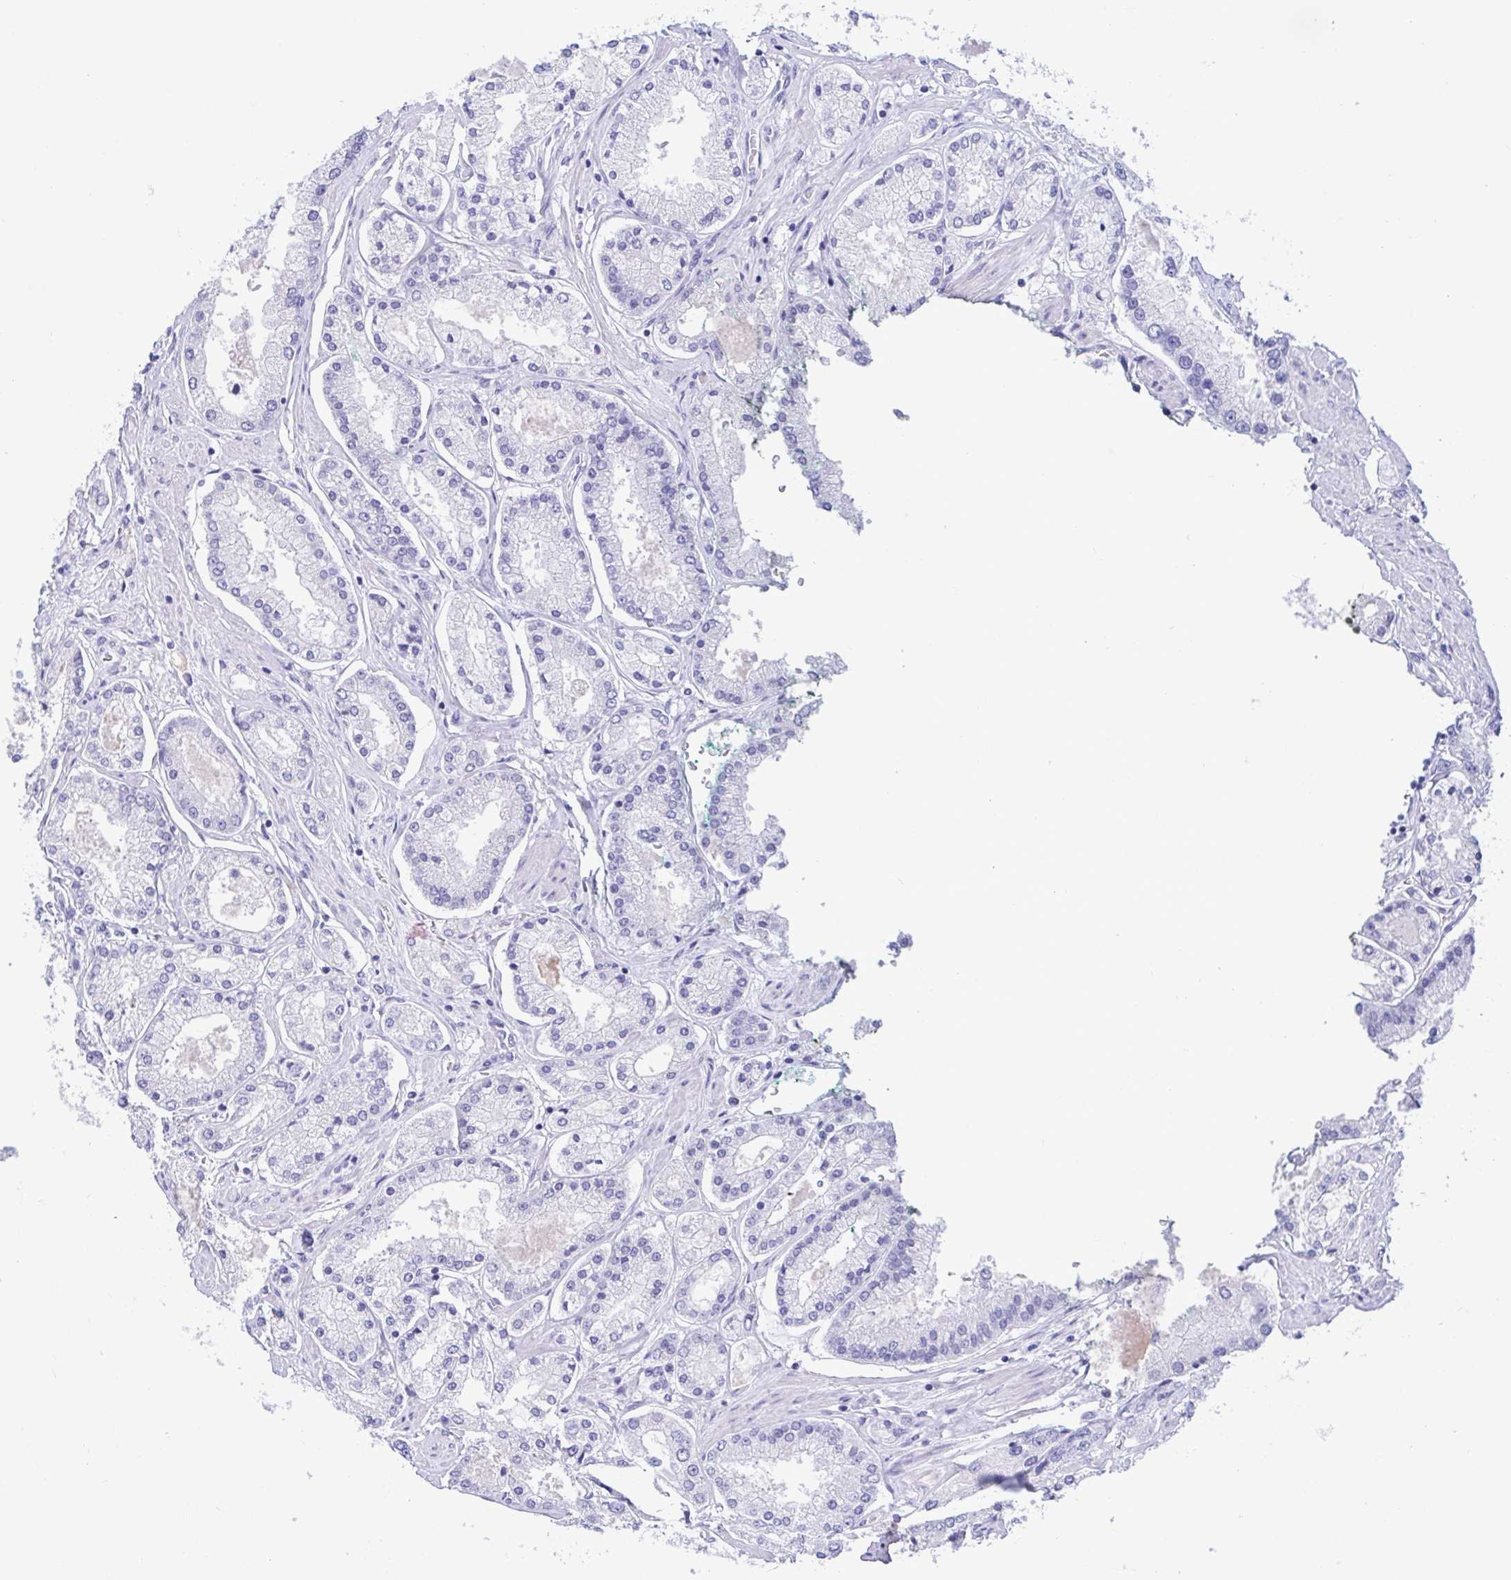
{"staining": {"intensity": "negative", "quantity": "none", "location": "none"}, "tissue": "prostate cancer", "cell_type": "Tumor cells", "image_type": "cancer", "snomed": [{"axis": "morphology", "description": "Adenocarcinoma, High grade"}, {"axis": "topography", "description": "Prostate"}], "caption": "This micrograph is of prostate cancer stained with IHC to label a protein in brown with the nuclei are counter-stained blue. There is no expression in tumor cells.", "gene": "PERM1", "patient": {"sex": "male", "age": 69}}